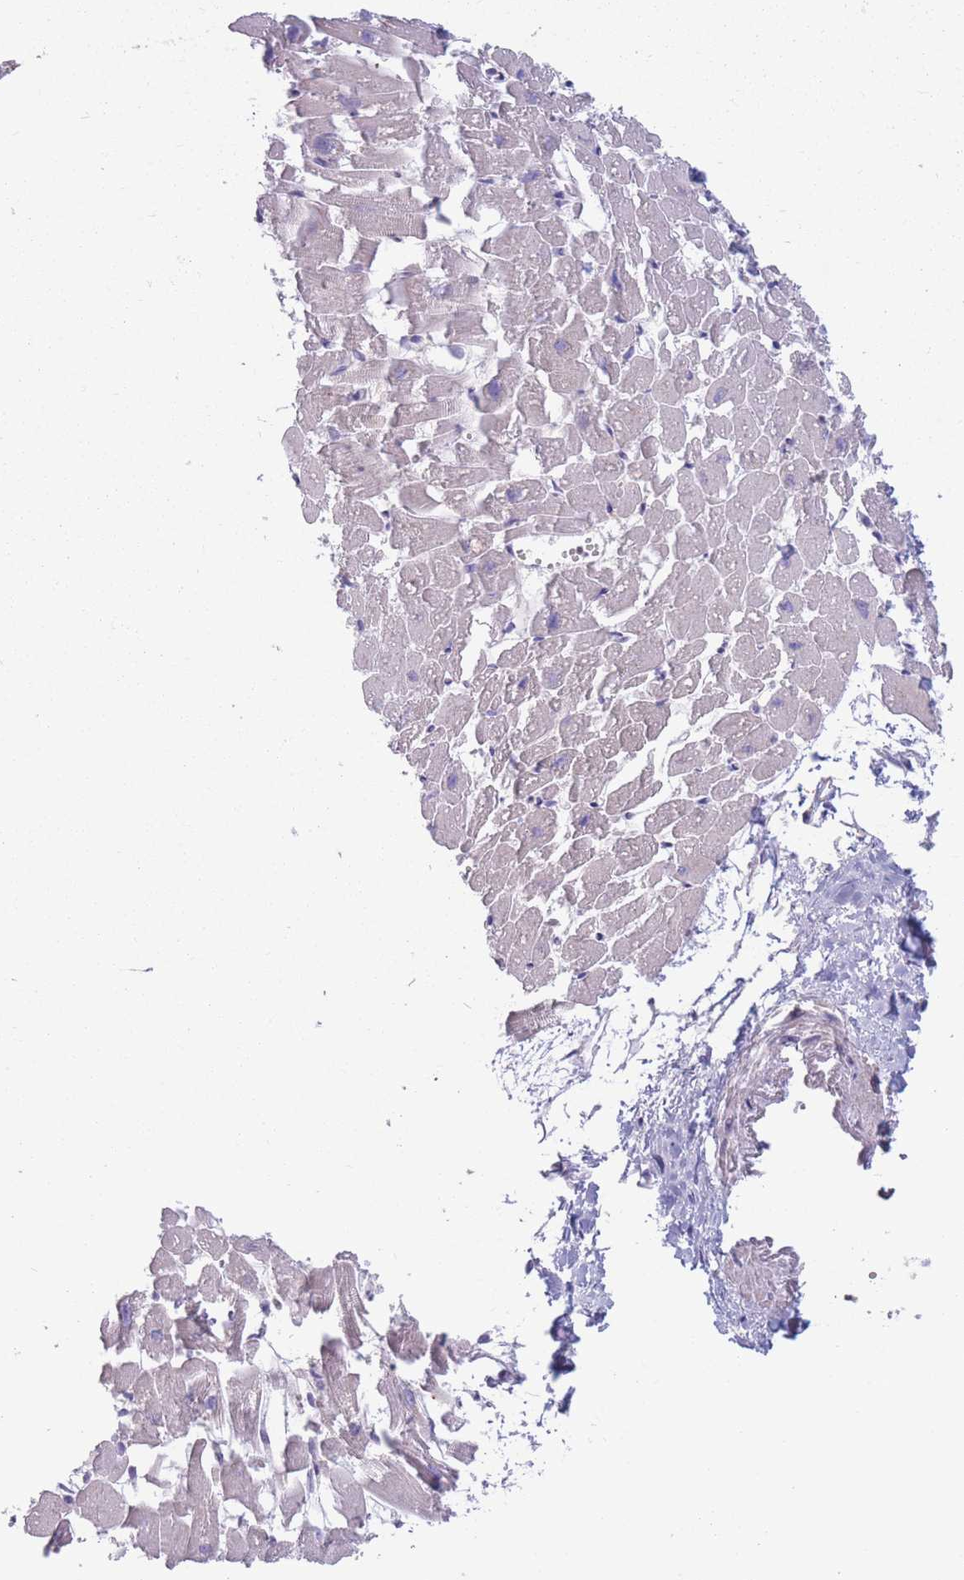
{"staining": {"intensity": "weak", "quantity": "25%-75%", "location": "cytoplasmic/membranous"}, "tissue": "heart muscle", "cell_type": "Cardiomyocytes", "image_type": "normal", "snomed": [{"axis": "morphology", "description": "Normal tissue, NOS"}, {"axis": "topography", "description": "Heart"}], "caption": "Protein staining by IHC demonstrates weak cytoplasmic/membranous staining in about 25%-75% of cardiomyocytes in normal heart muscle.", "gene": "PDE4A", "patient": {"sex": "female", "age": 64}}